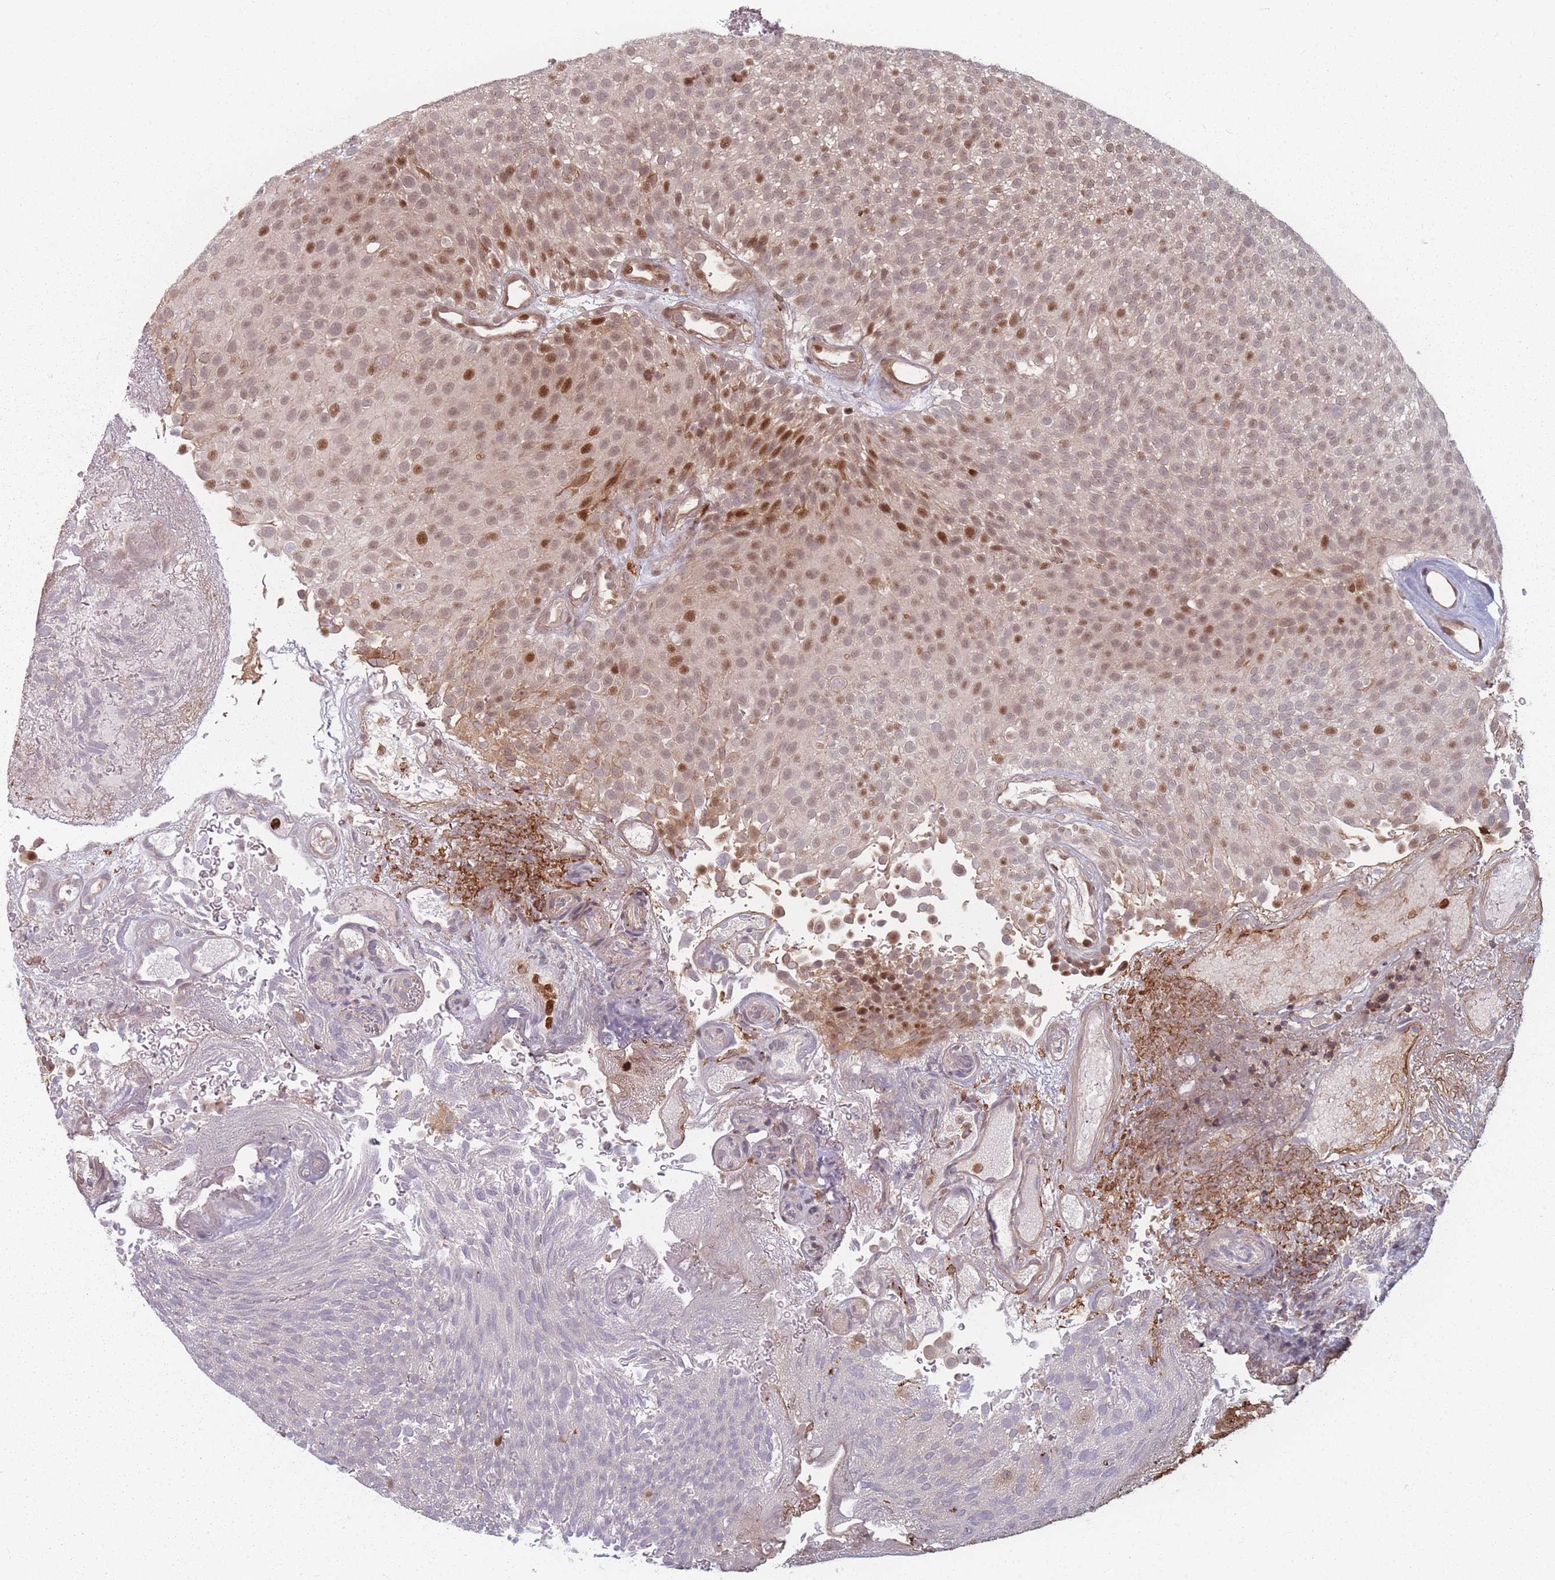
{"staining": {"intensity": "moderate", "quantity": ">75%", "location": "nuclear"}, "tissue": "urothelial cancer", "cell_type": "Tumor cells", "image_type": "cancer", "snomed": [{"axis": "morphology", "description": "Urothelial carcinoma, Low grade"}, {"axis": "topography", "description": "Urinary bladder"}], "caption": "Protein expression analysis of human low-grade urothelial carcinoma reveals moderate nuclear expression in about >75% of tumor cells.", "gene": "WDR55", "patient": {"sex": "male", "age": 78}}